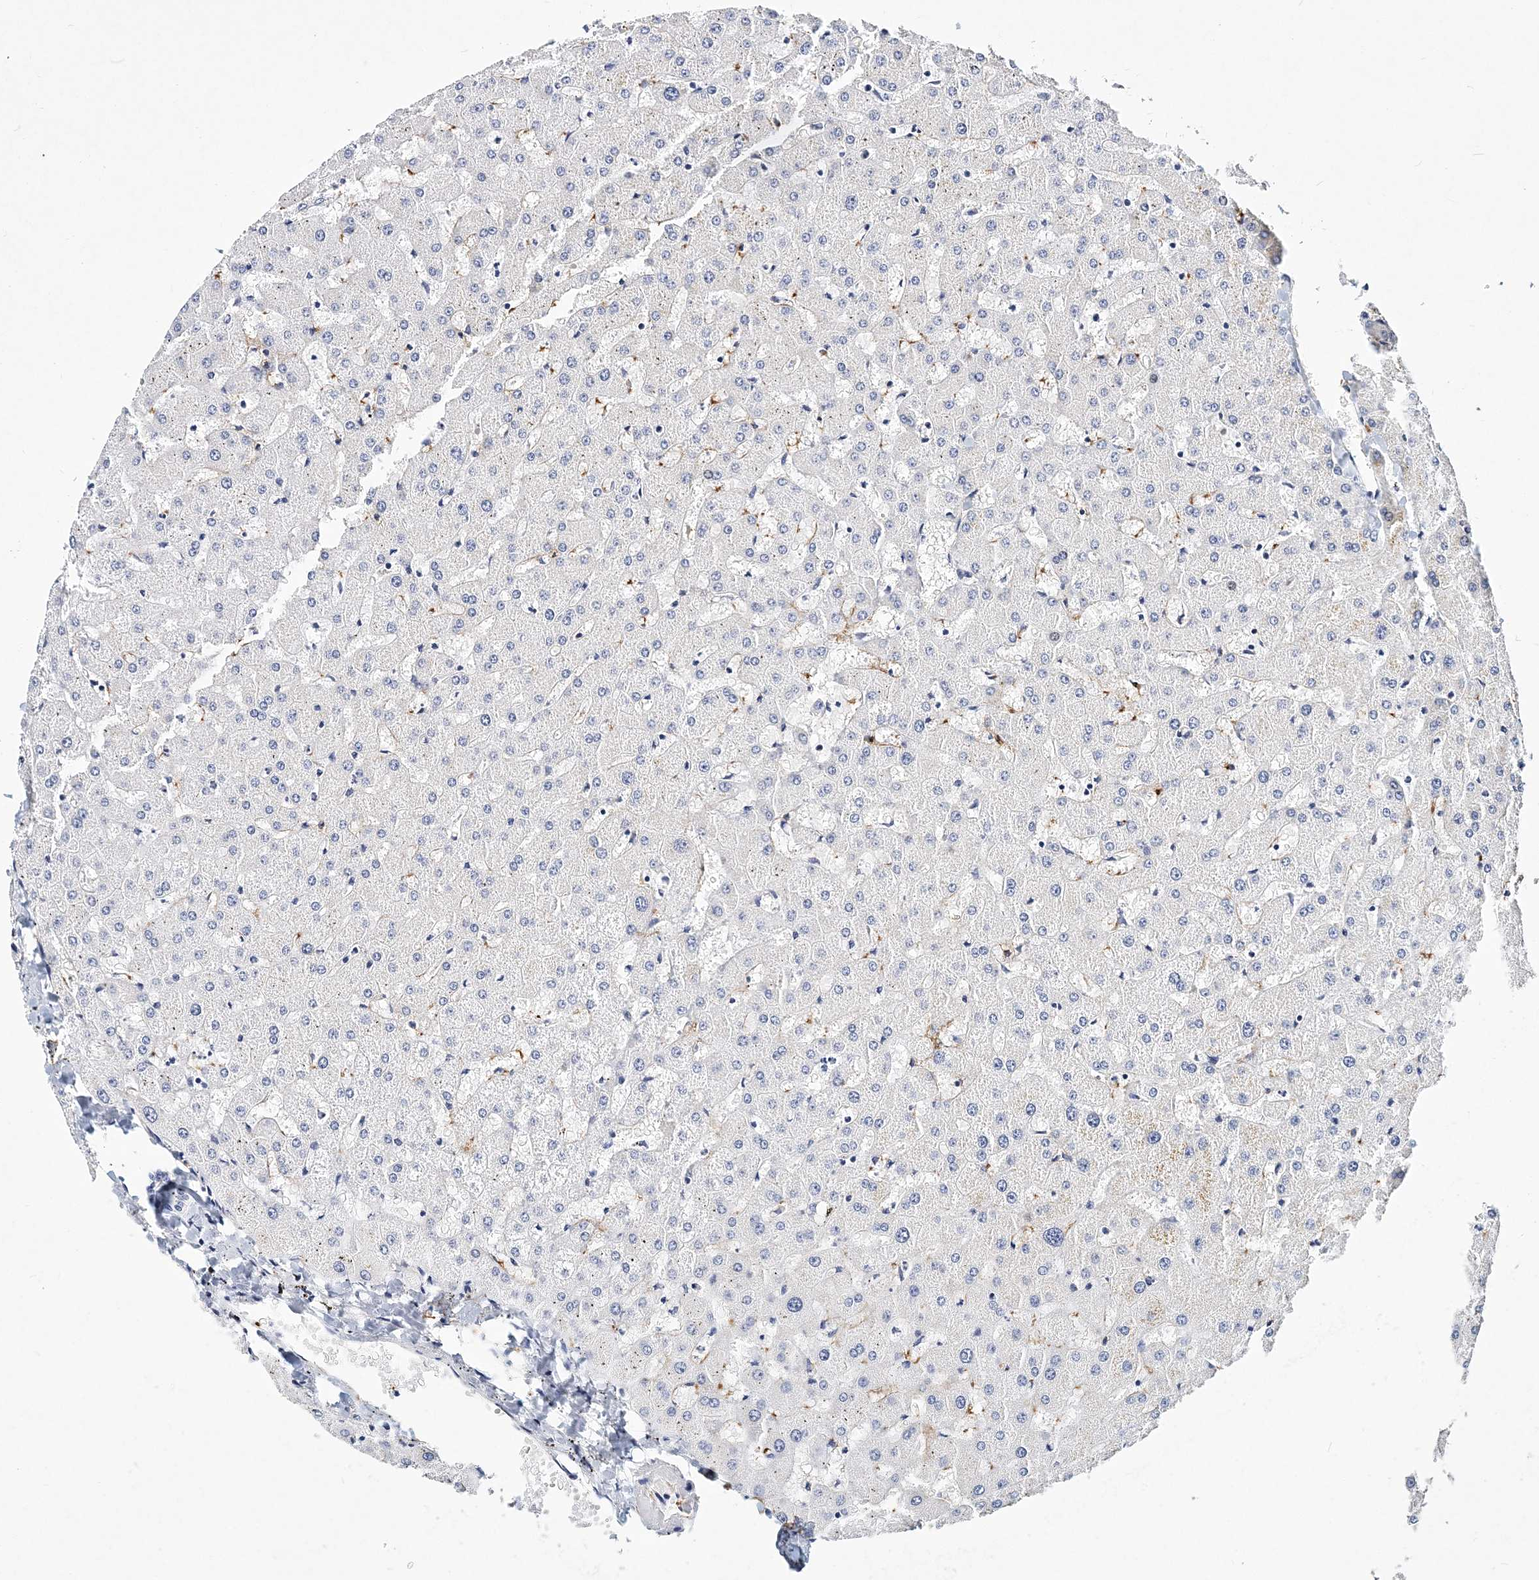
{"staining": {"intensity": "negative", "quantity": "none", "location": "none"}, "tissue": "liver", "cell_type": "Cholangiocytes", "image_type": "normal", "snomed": [{"axis": "morphology", "description": "Normal tissue, NOS"}, {"axis": "topography", "description": "Liver"}], "caption": "This micrograph is of benign liver stained with immunohistochemistry (IHC) to label a protein in brown with the nuclei are counter-stained blue. There is no positivity in cholangiocytes. (Brightfield microscopy of DAB IHC at high magnification).", "gene": "ITGA2B", "patient": {"sex": "female", "age": 63}}